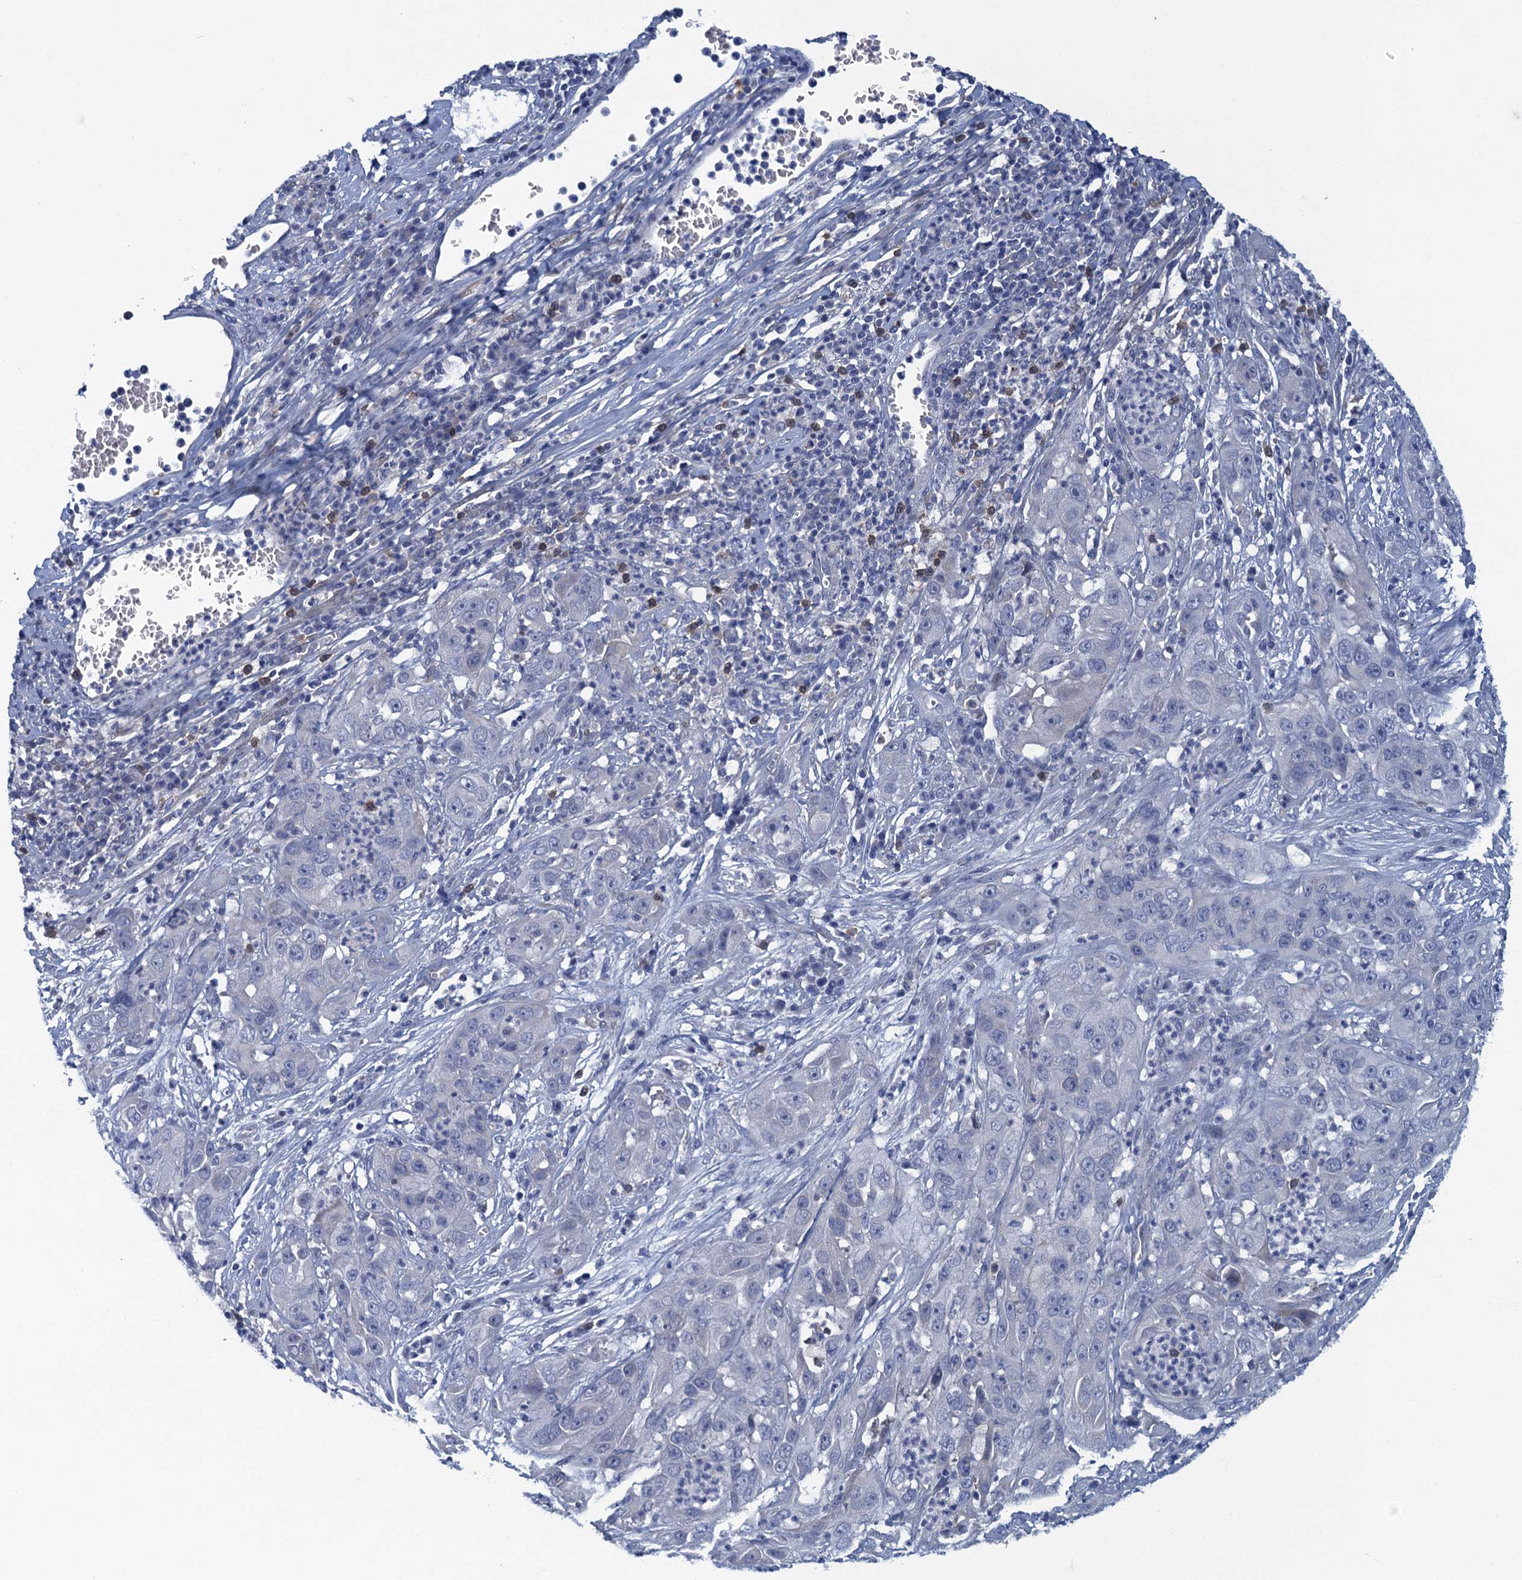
{"staining": {"intensity": "negative", "quantity": "none", "location": "none"}, "tissue": "cervical cancer", "cell_type": "Tumor cells", "image_type": "cancer", "snomed": [{"axis": "morphology", "description": "Squamous cell carcinoma, NOS"}, {"axis": "topography", "description": "Cervix"}], "caption": "IHC of human cervical cancer reveals no positivity in tumor cells. Brightfield microscopy of immunohistochemistry (IHC) stained with DAB (brown) and hematoxylin (blue), captured at high magnification.", "gene": "SCEL", "patient": {"sex": "female", "age": 32}}